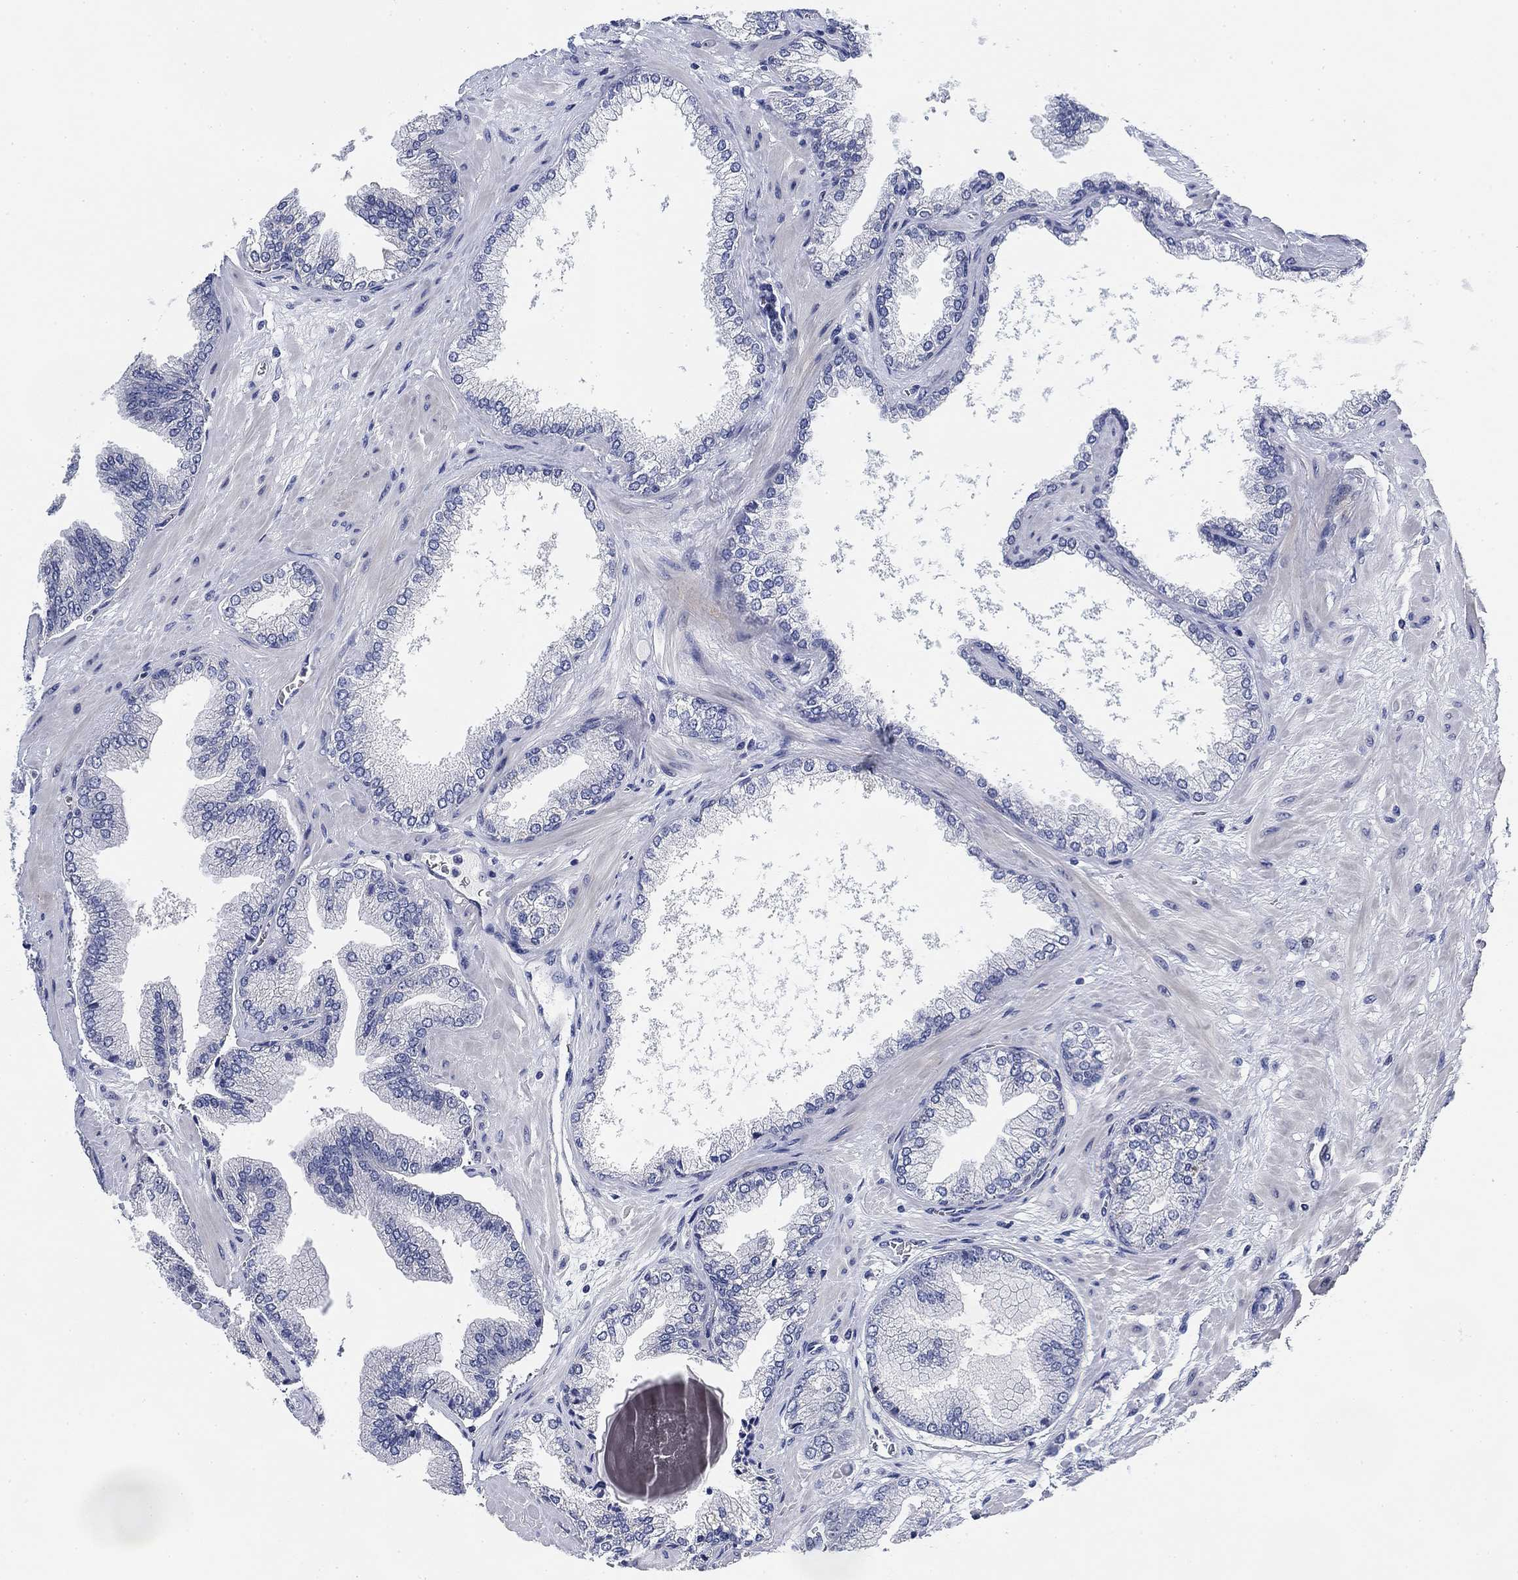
{"staining": {"intensity": "negative", "quantity": "none", "location": "none"}, "tissue": "prostate cancer", "cell_type": "Tumor cells", "image_type": "cancer", "snomed": [{"axis": "morphology", "description": "Adenocarcinoma, Low grade"}, {"axis": "topography", "description": "Prostate"}], "caption": "IHC of human low-grade adenocarcinoma (prostate) reveals no positivity in tumor cells.", "gene": "DAZL", "patient": {"sex": "male", "age": 72}}